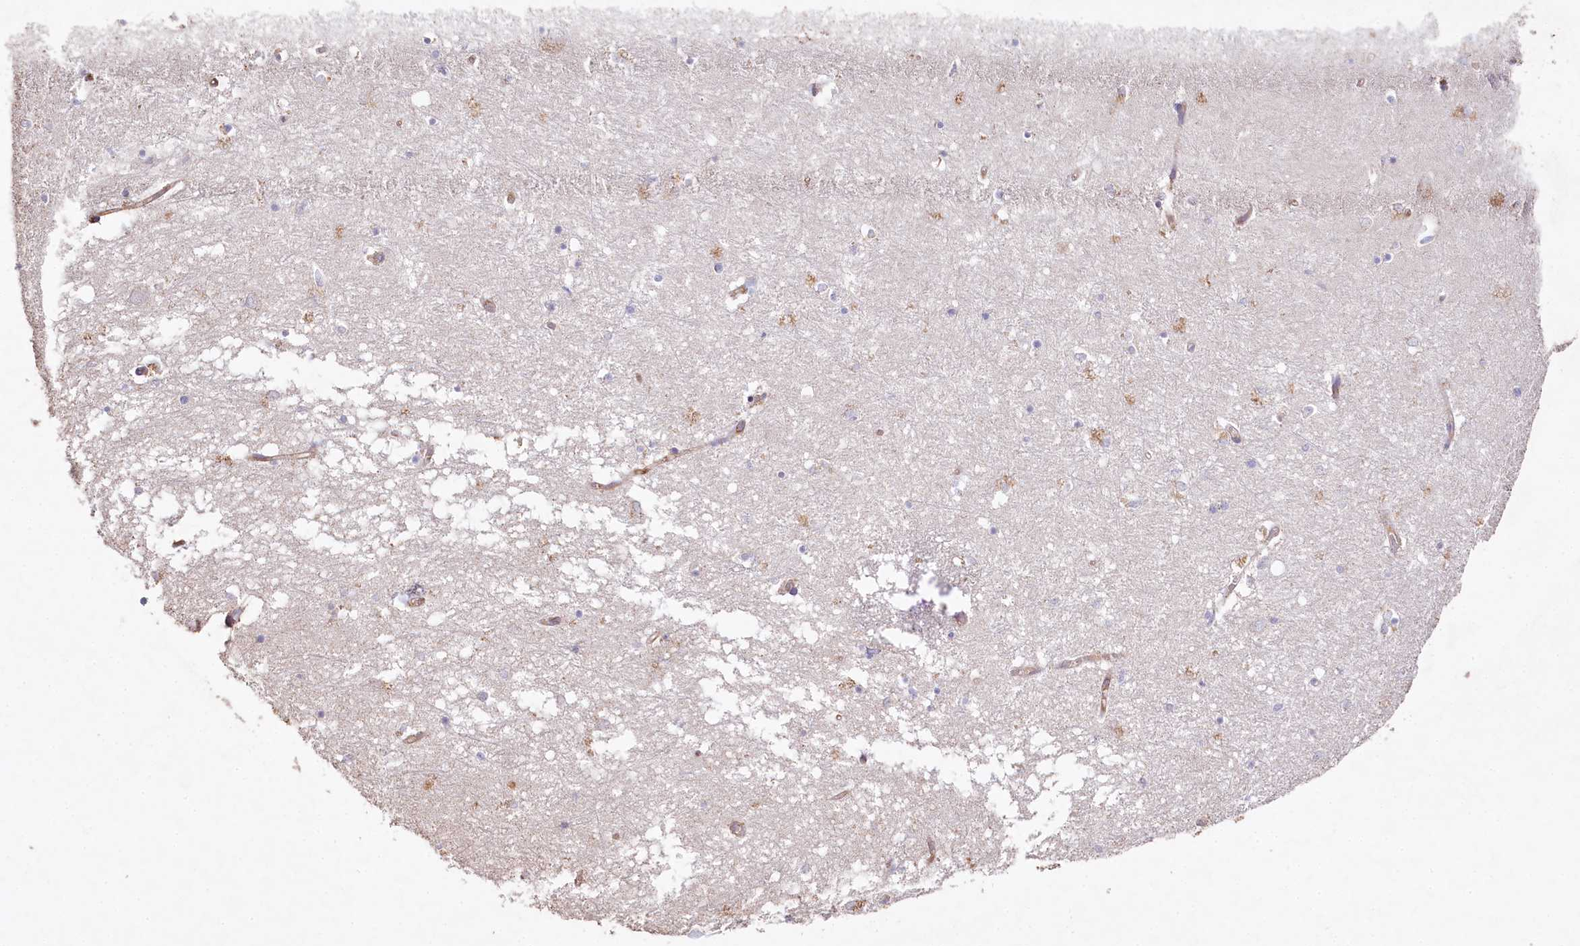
{"staining": {"intensity": "negative", "quantity": "none", "location": "none"}, "tissue": "hippocampus", "cell_type": "Glial cells", "image_type": "normal", "snomed": [{"axis": "morphology", "description": "Normal tissue, NOS"}, {"axis": "topography", "description": "Hippocampus"}], "caption": "Immunohistochemical staining of unremarkable hippocampus reveals no significant expression in glial cells.", "gene": "RBP5", "patient": {"sex": "male", "age": 70}}